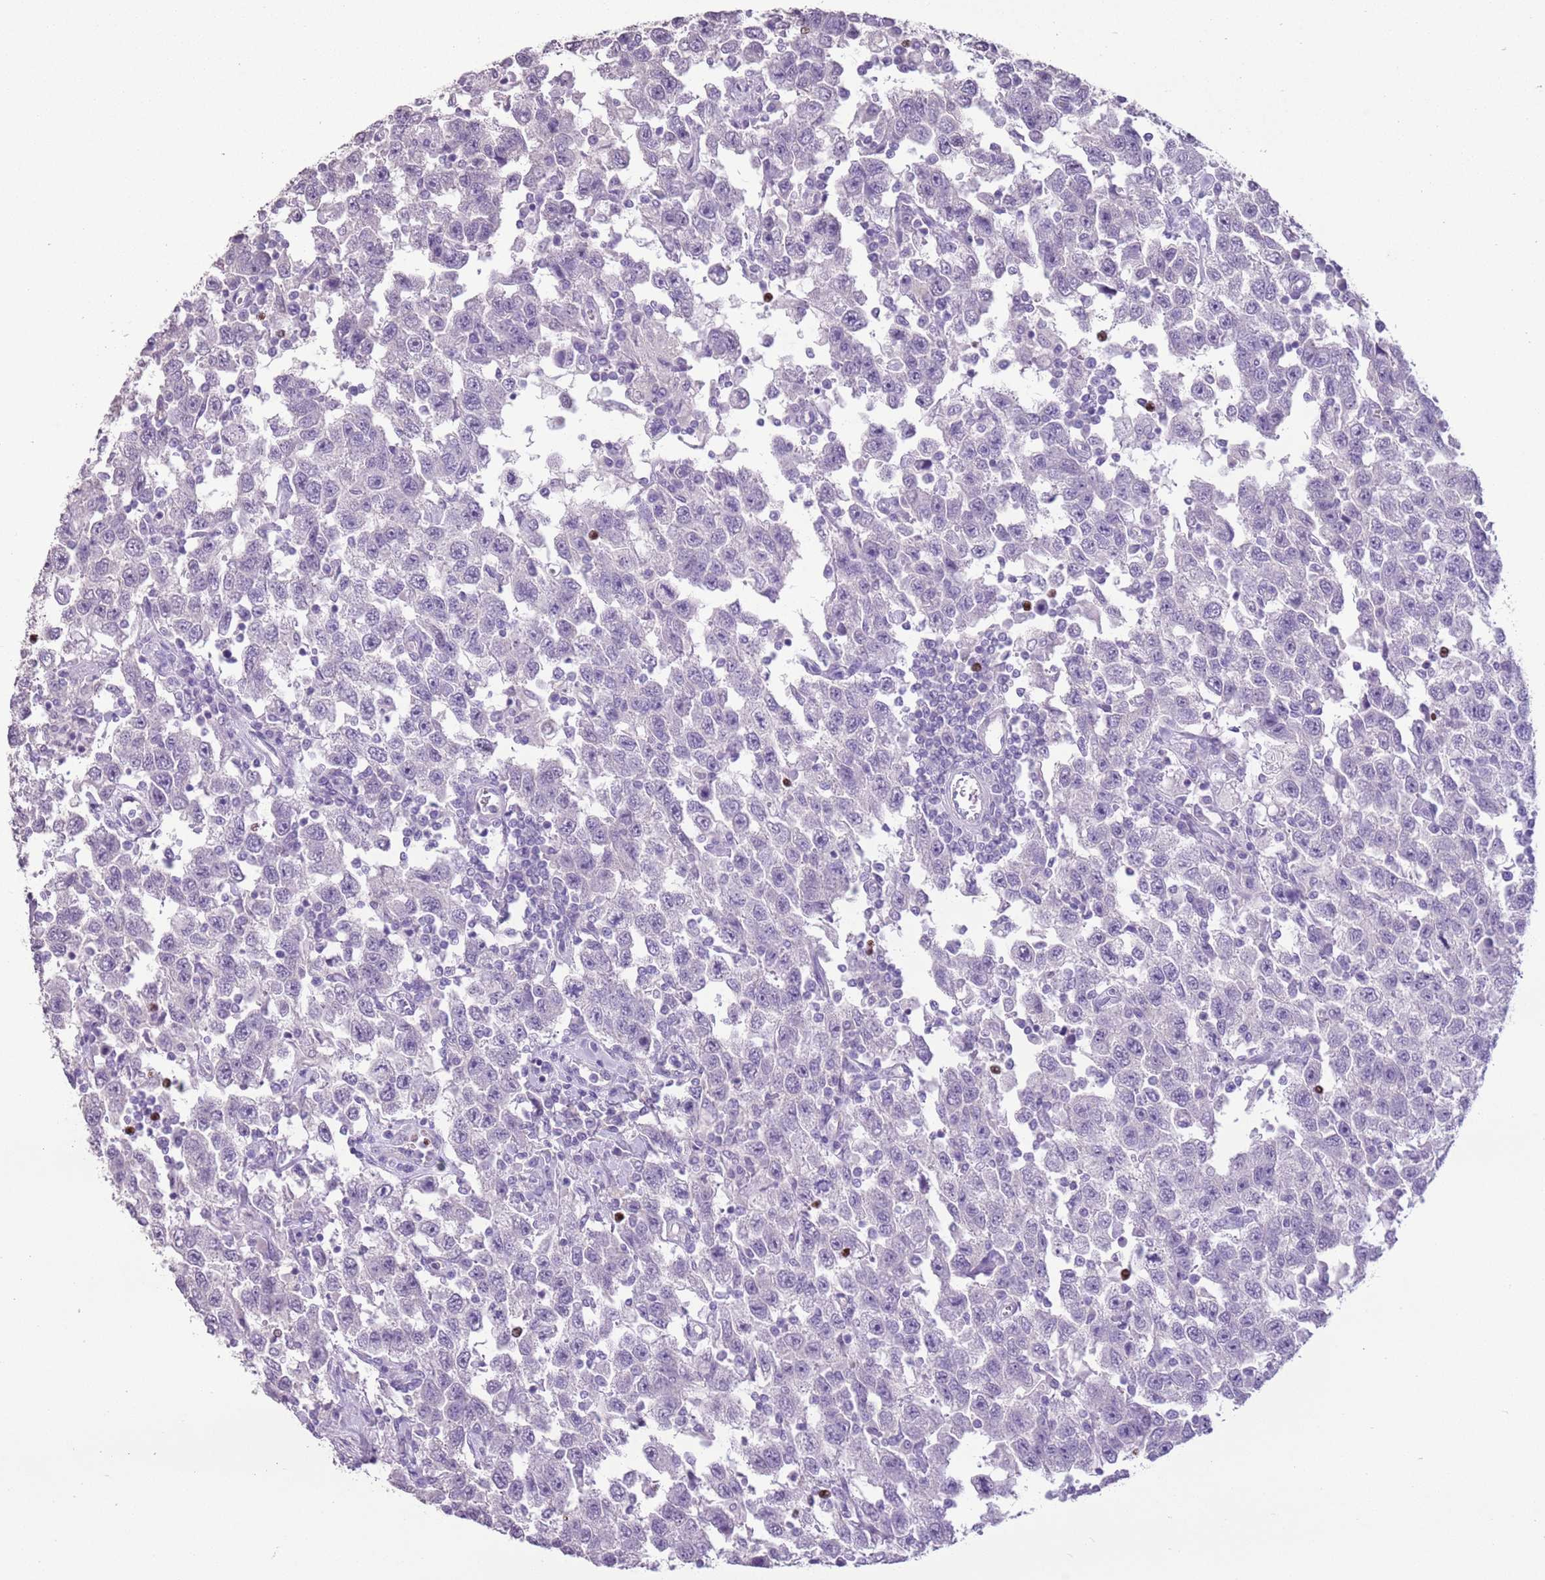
{"staining": {"intensity": "negative", "quantity": "none", "location": "none"}, "tissue": "testis cancer", "cell_type": "Tumor cells", "image_type": "cancer", "snomed": [{"axis": "morphology", "description": "Seminoma, NOS"}, {"axis": "topography", "description": "Testis"}], "caption": "Protein analysis of testis cancer (seminoma) exhibits no significant staining in tumor cells. (Immunohistochemistry (ihc), brightfield microscopy, high magnification).", "gene": "CELF6", "patient": {"sex": "male", "age": 41}}